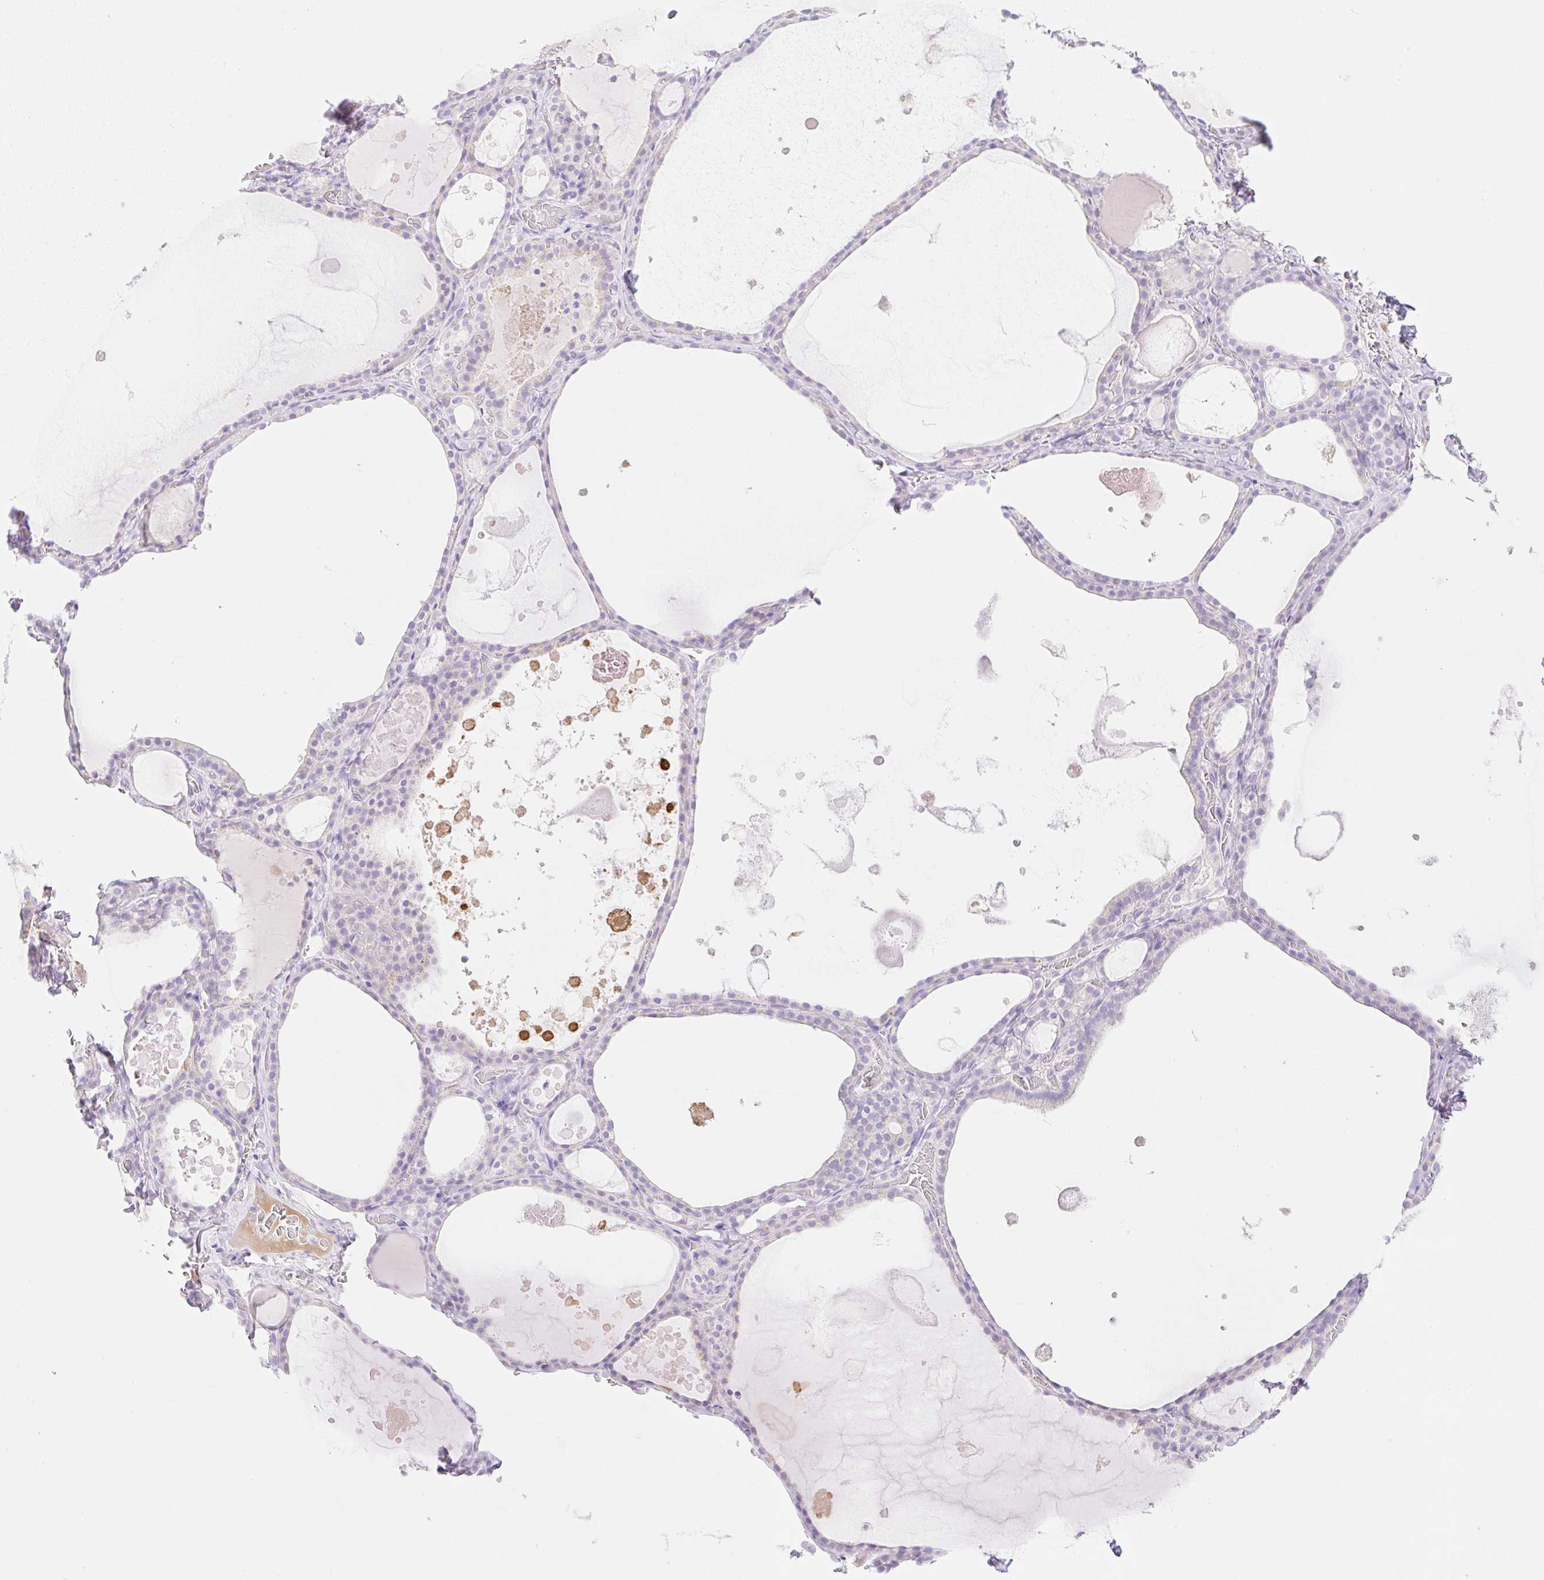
{"staining": {"intensity": "negative", "quantity": "none", "location": "none"}, "tissue": "thyroid gland", "cell_type": "Glandular cells", "image_type": "normal", "snomed": [{"axis": "morphology", "description": "Normal tissue, NOS"}, {"axis": "topography", "description": "Thyroid gland"}], "caption": "Photomicrograph shows no significant protein positivity in glandular cells of benign thyroid gland. (Stains: DAB (3,3'-diaminobenzidine) immunohistochemistry (IHC) with hematoxylin counter stain, Microscopy: brightfield microscopy at high magnification).", "gene": "CDX1", "patient": {"sex": "male", "age": 56}}